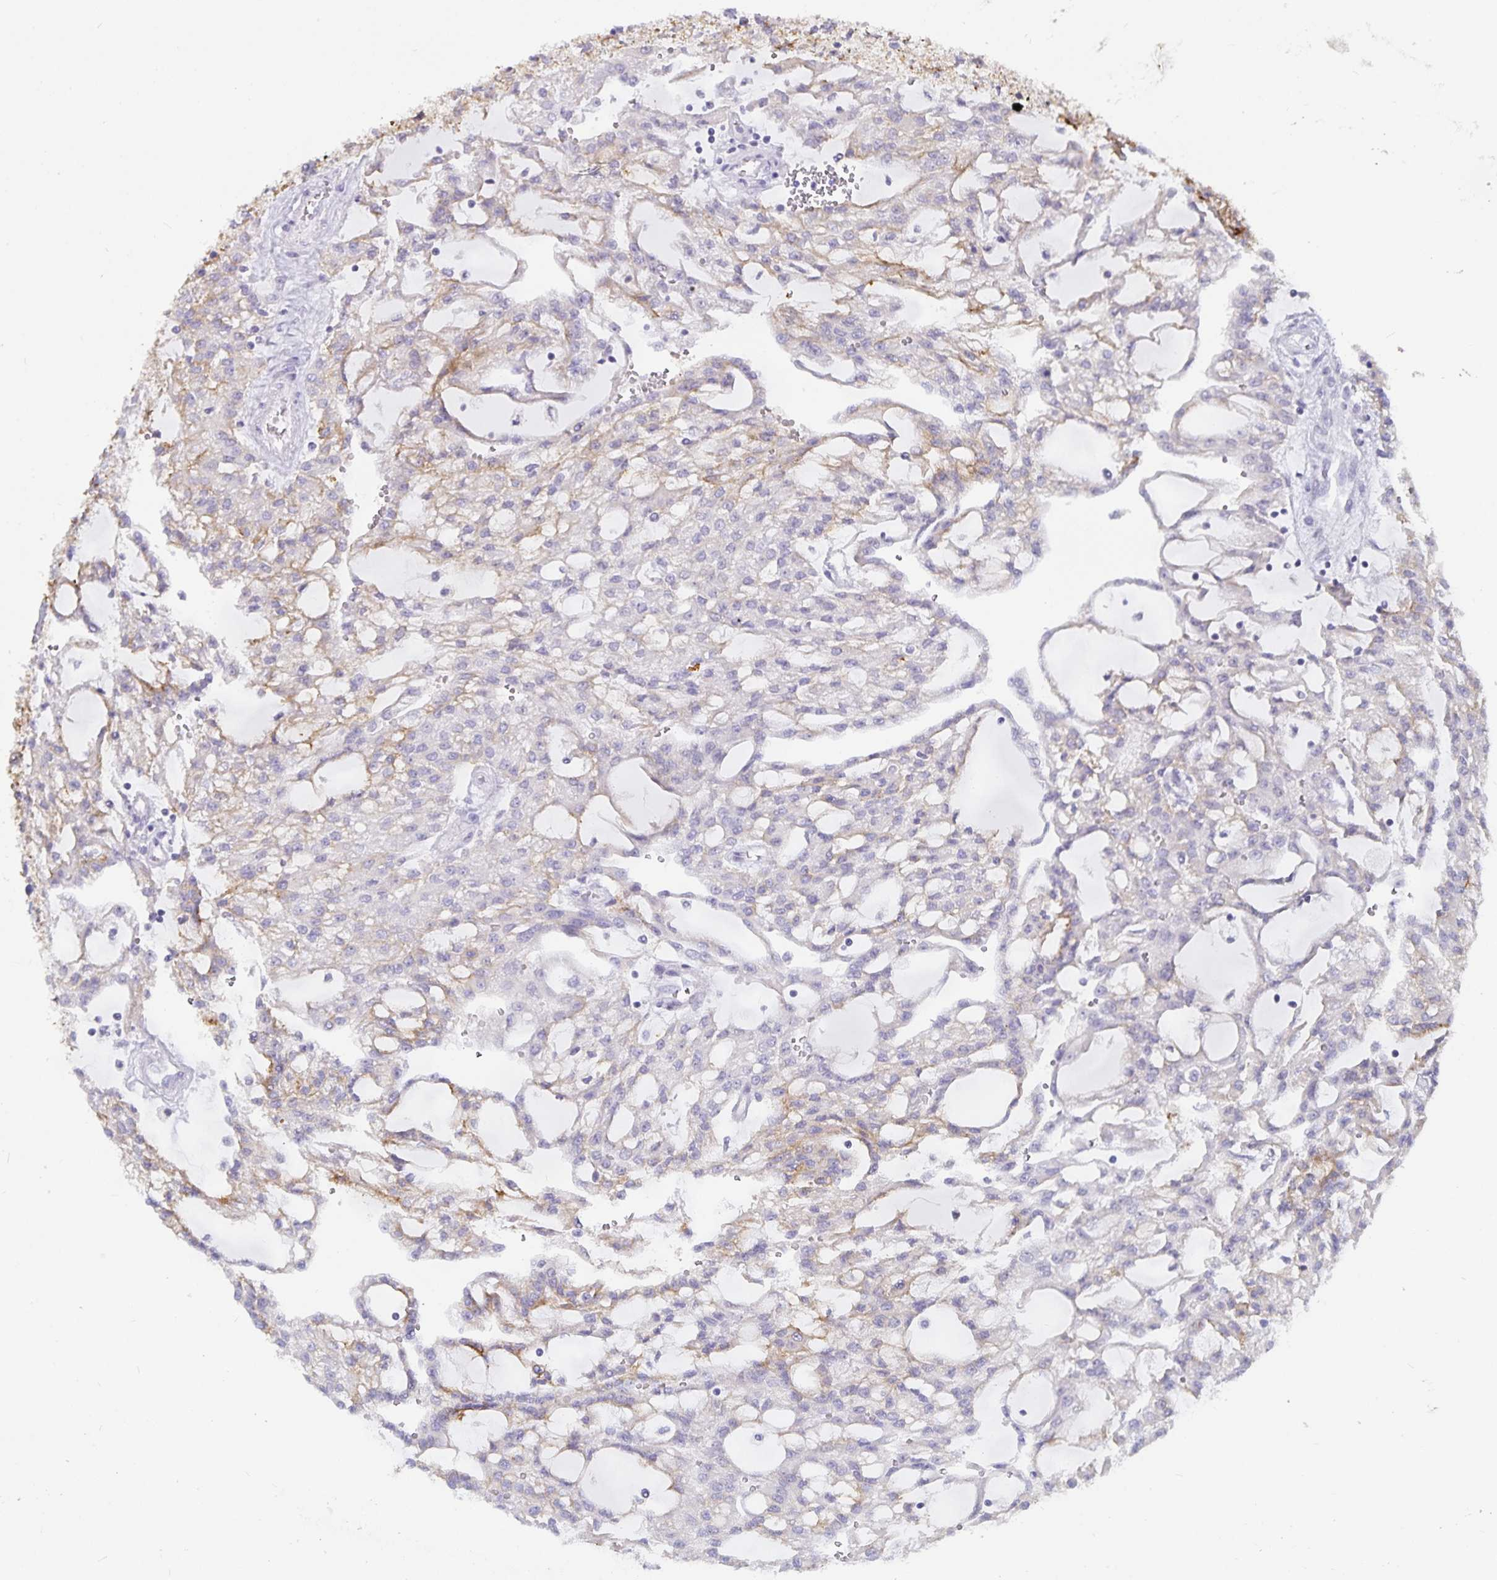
{"staining": {"intensity": "weak", "quantity": "<25%", "location": "cytoplasmic/membranous"}, "tissue": "renal cancer", "cell_type": "Tumor cells", "image_type": "cancer", "snomed": [{"axis": "morphology", "description": "Adenocarcinoma, NOS"}, {"axis": "topography", "description": "Kidney"}], "caption": "A photomicrograph of human renal cancer (adenocarcinoma) is negative for staining in tumor cells.", "gene": "CA12", "patient": {"sex": "male", "age": 63}}